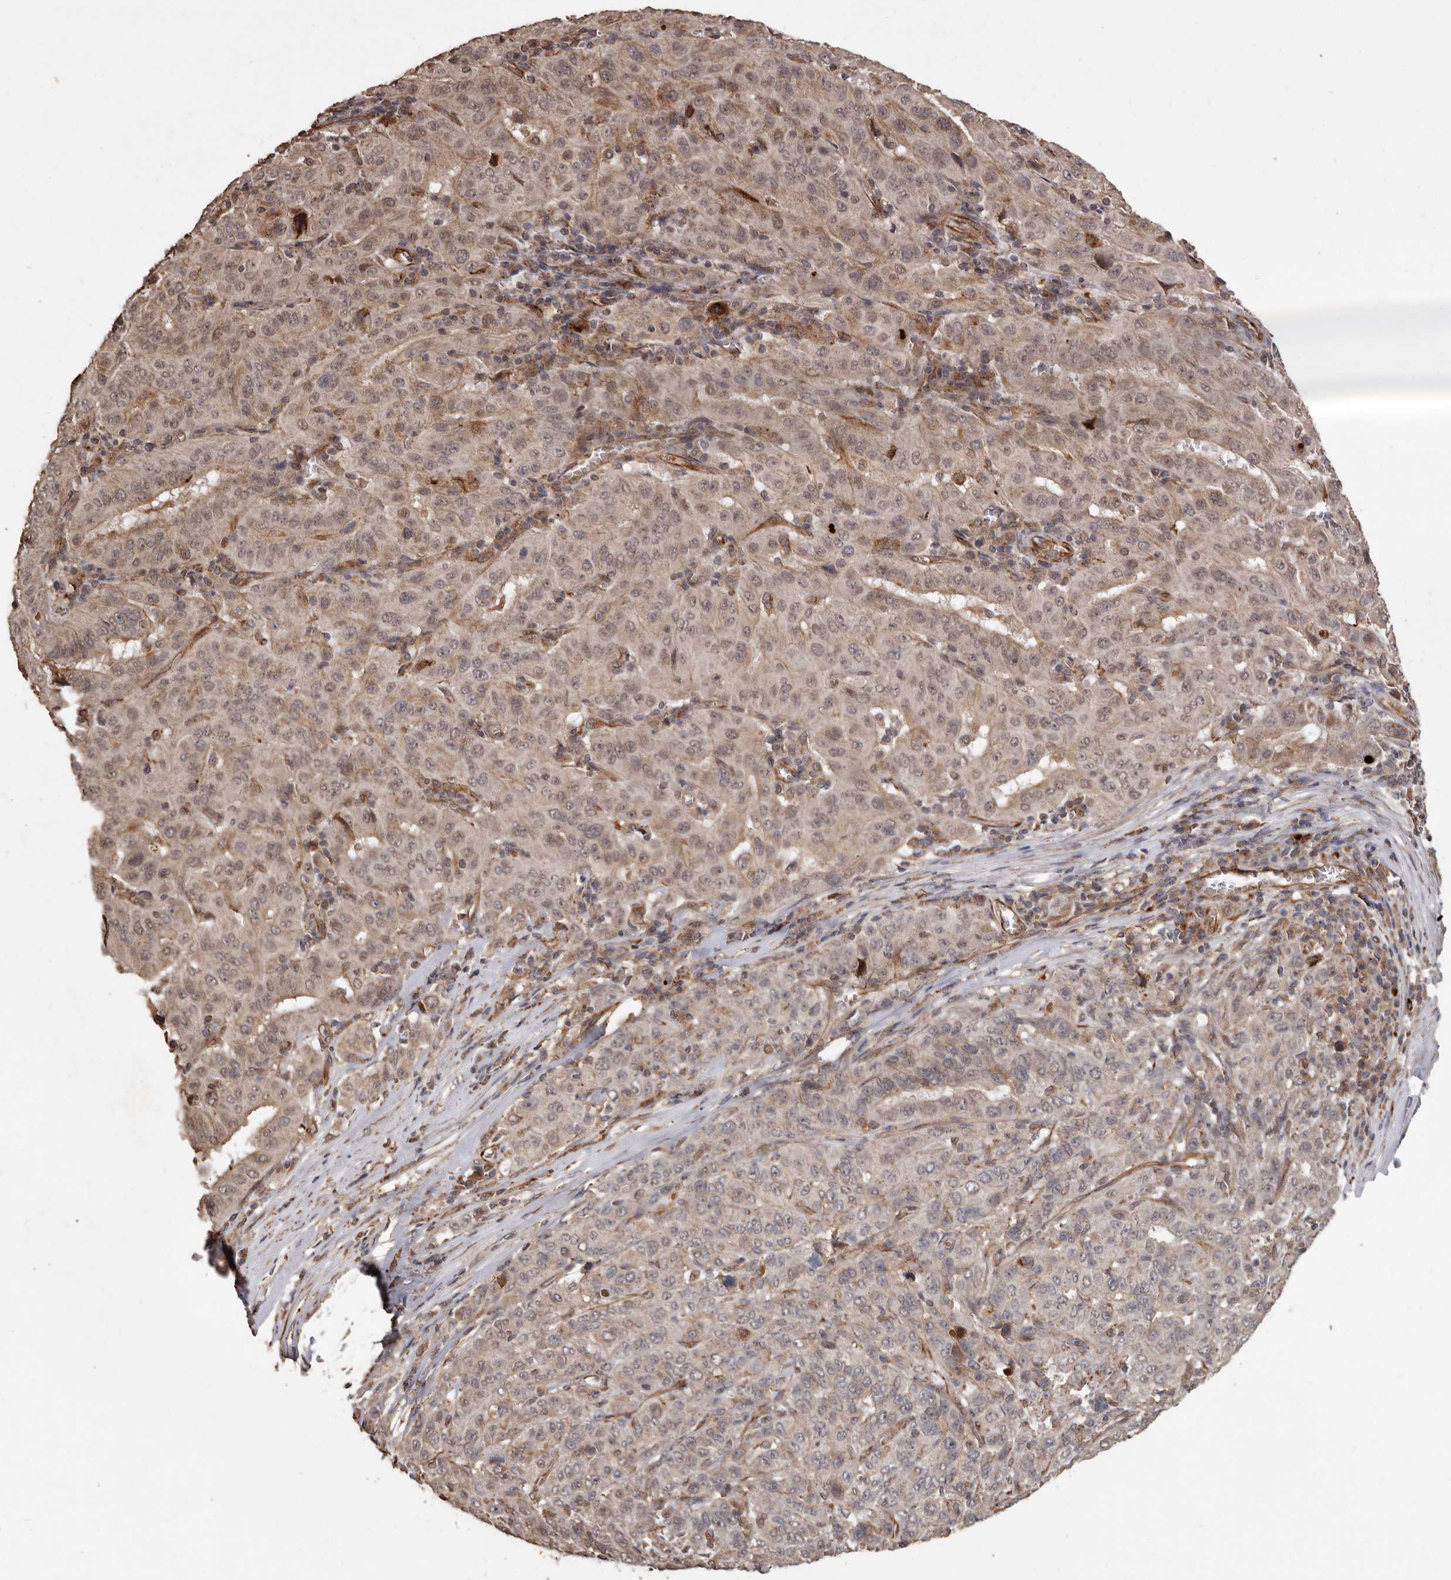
{"staining": {"intensity": "weak", "quantity": ">75%", "location": "cytoplasmic/membranous,nuclear"}, "tissue": "pancreatic cancer", "cell_type": "Tumor cells", "image_type": "cancer", "snomed": [{"axis": "morphology", "description": "Adenocarcinoma, NOS"}, {"axis": "topography", "description": "Pancreas"}], "caption": "Immunohistochemical staining of adenocarcinoma (pancreatic) reveals weak cytoplasmic/membranous and nuclear protein staining in approximately >75% of tumor cells.", "gene": "BRAT1", "patient": {"sex": "male", "age": 63}}